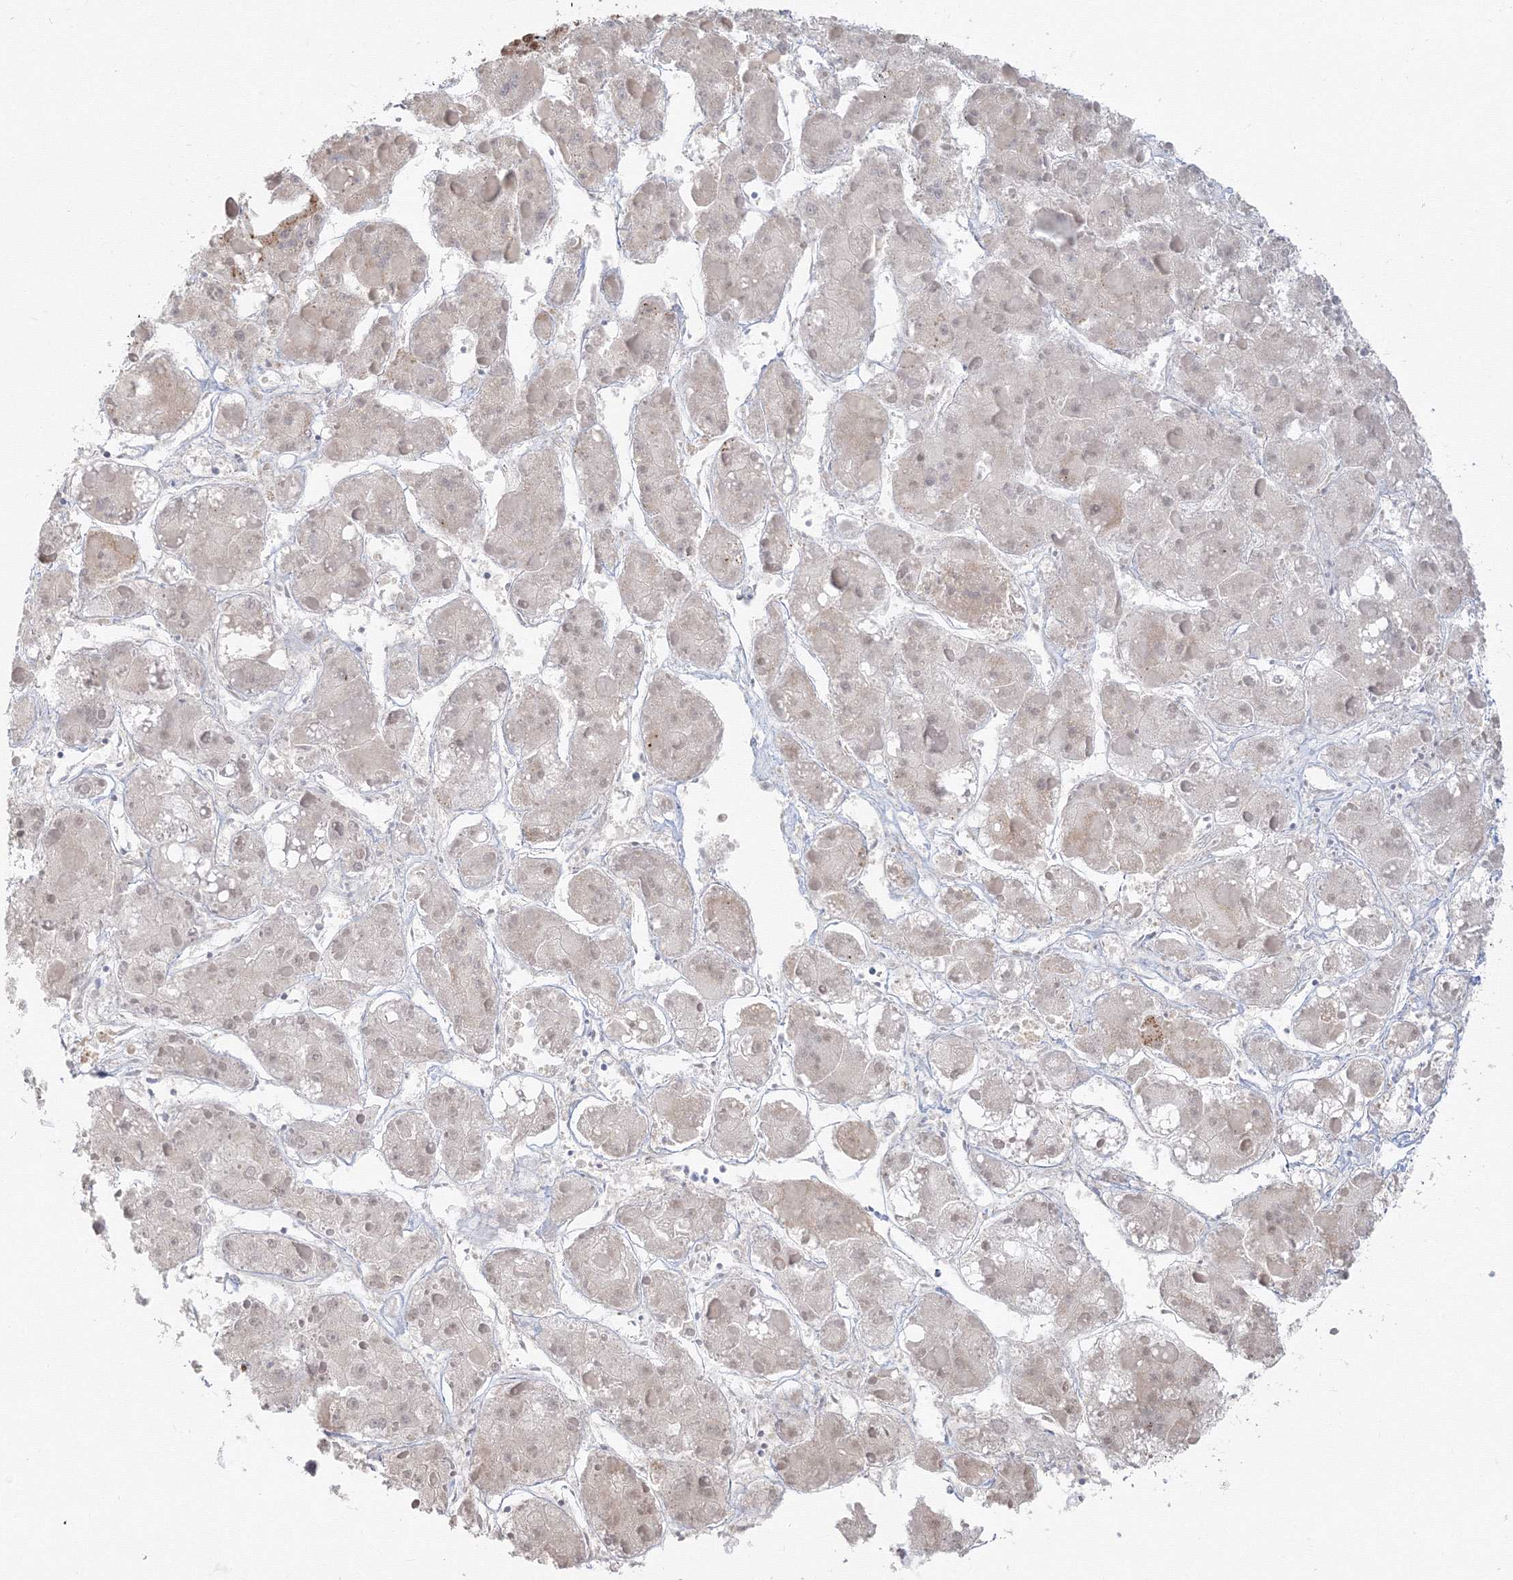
{"staining": {"intensity": "negative", "quantity": "none", "location": "none"}, "tissue": "liver cancer", "cell_type": "Tumor cells", "image_type": "cancer", "snomed": [{"axis": "morphology", "description": "Carcinoma, Hepatocellular, NOS"}, {"axis": "topography", "description": "Liver"}], "caption": "Liver cancer stained for a protein using immunohistochemistry demonstrates no positivity tumor cells.", "gene": "PPP4R2", "patient": {"sex": "female", "age": 73}}